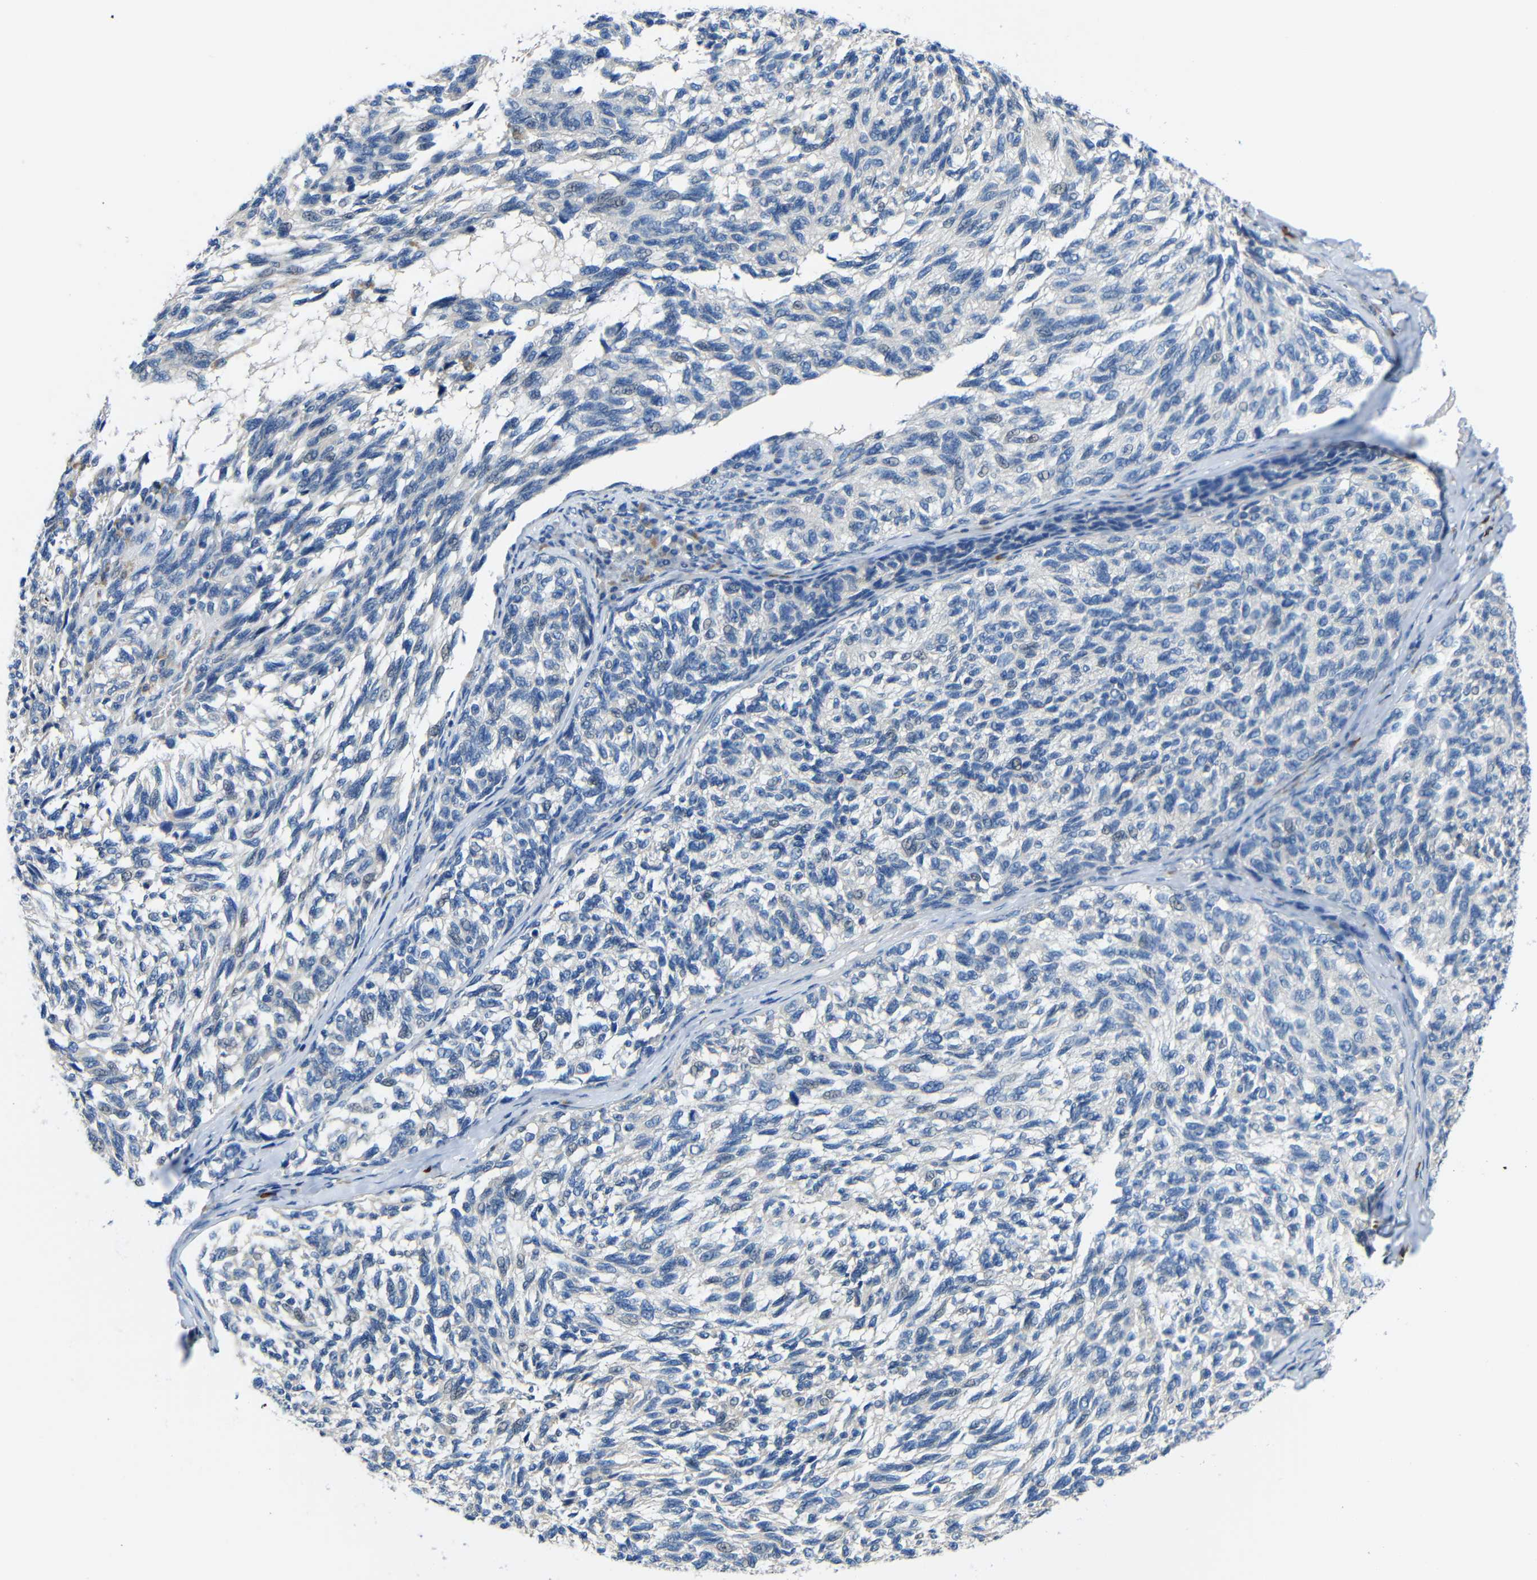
{"staining": {"intensity": "negative", "quantity": "none", "location": "none"}, "tissue": "melanoma", "cell_type": "Tumor cells", "image_type": "cancer", "snomed": [{"axis": "morphology", "description": "Malignant melanoma, NOS"}, {"axis": "topography", "description": "Skin"}], "caption": "The IHC histopathology image has no significant staining in tumor cells of melanoma tissue.", "gene": "NEGR1", "patient": {"sex": "female", "age": 73}}